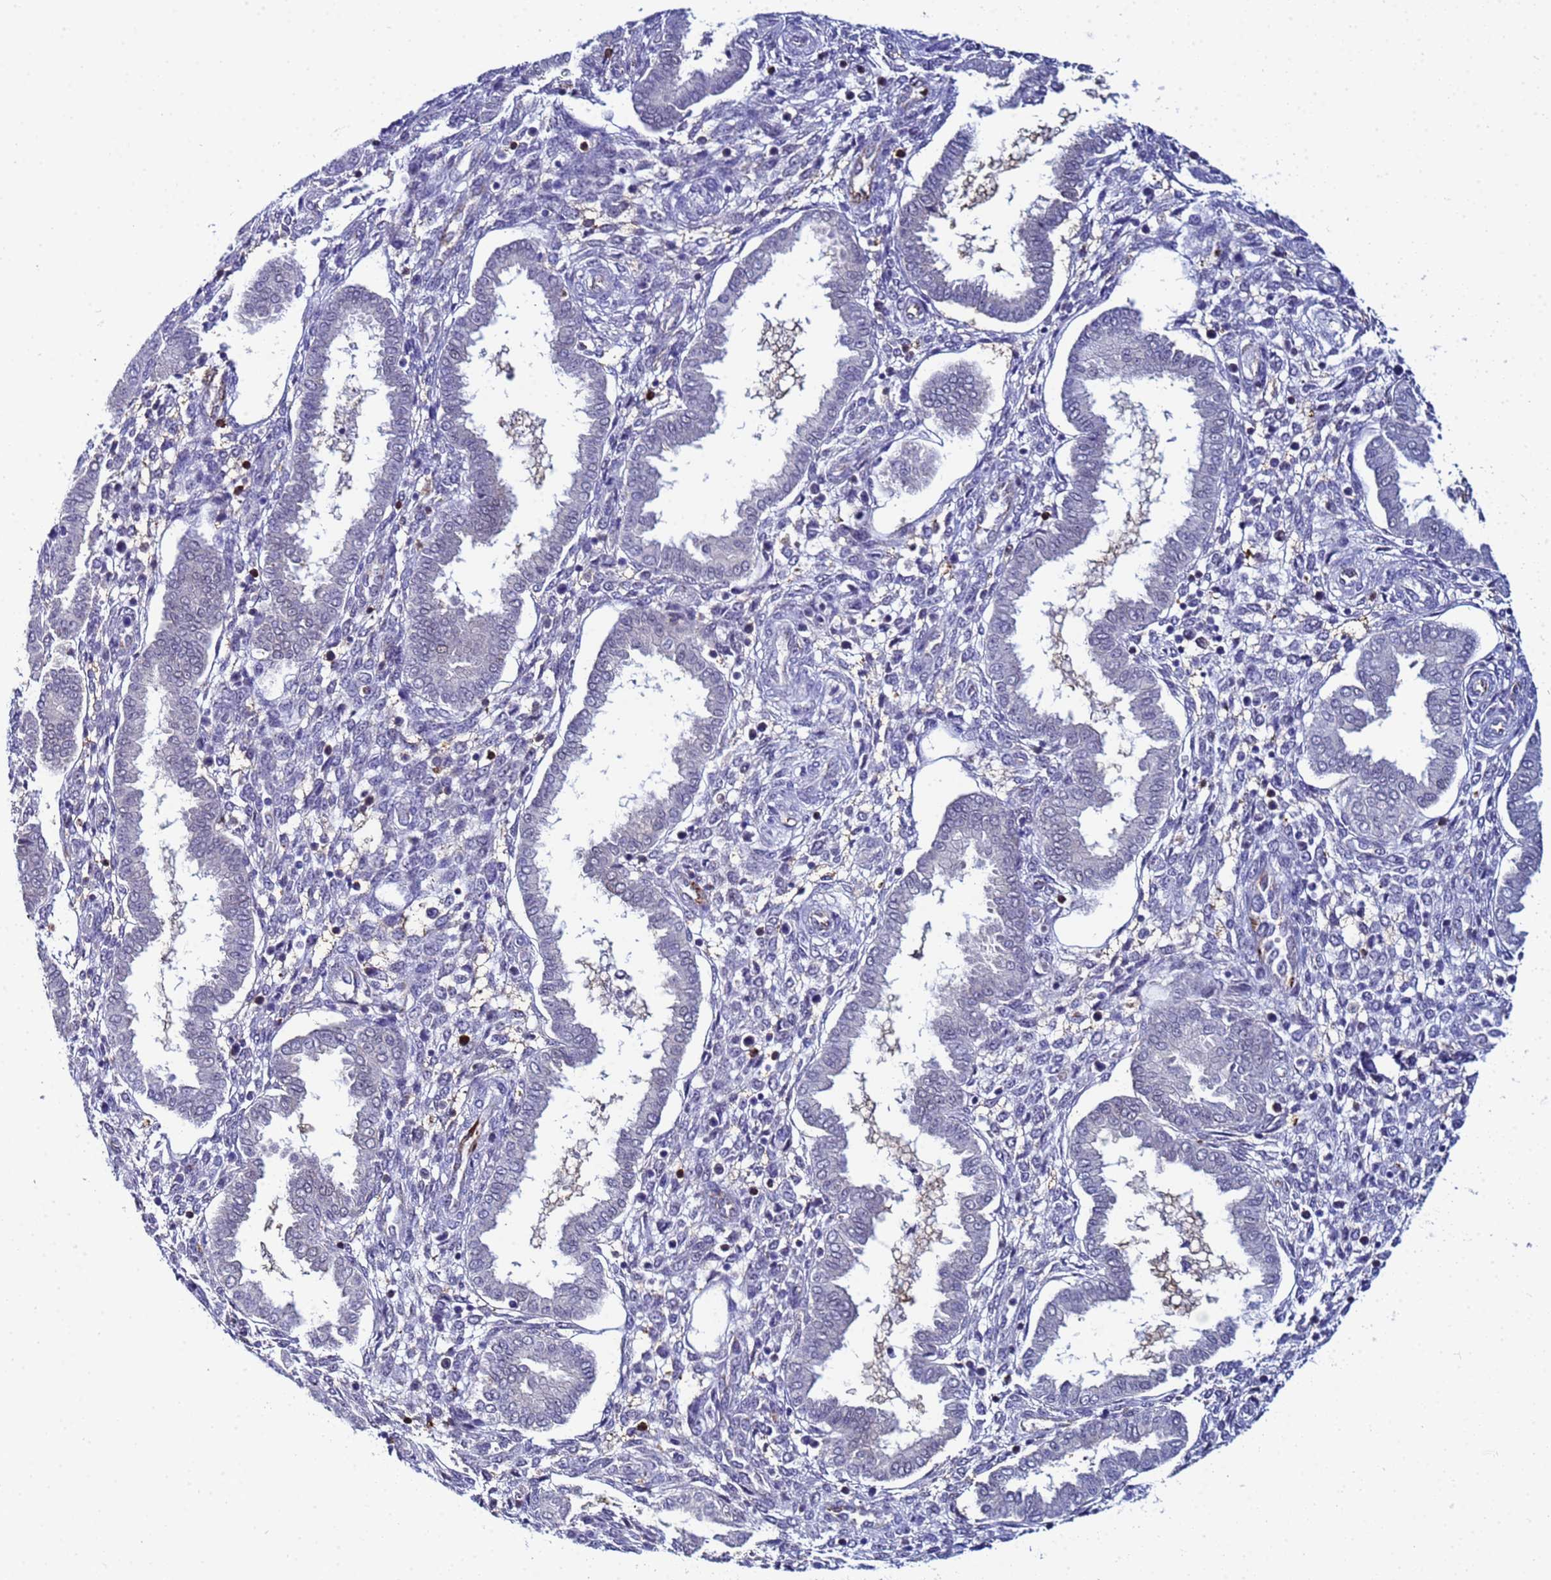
{"staining": {"intensity": "negative", "quantity": "none", "location": "none"}, "tissue": "endometrium", "cell_type": "Cells in endometrial stroma", "image_type": "normal", "snomed": [{"axis": "morphology", "description": "Normal tissue, NOS"}, {"axis": "topography", "description": "Endometrium"}], "caption": "IHC photomicrograph of normal endometrium stained for a protein (brown), which reveals no expression in cells in endometrial stroma.", "gene": "SLC25A37", "patient": {"sex": "female", "age": 24}}